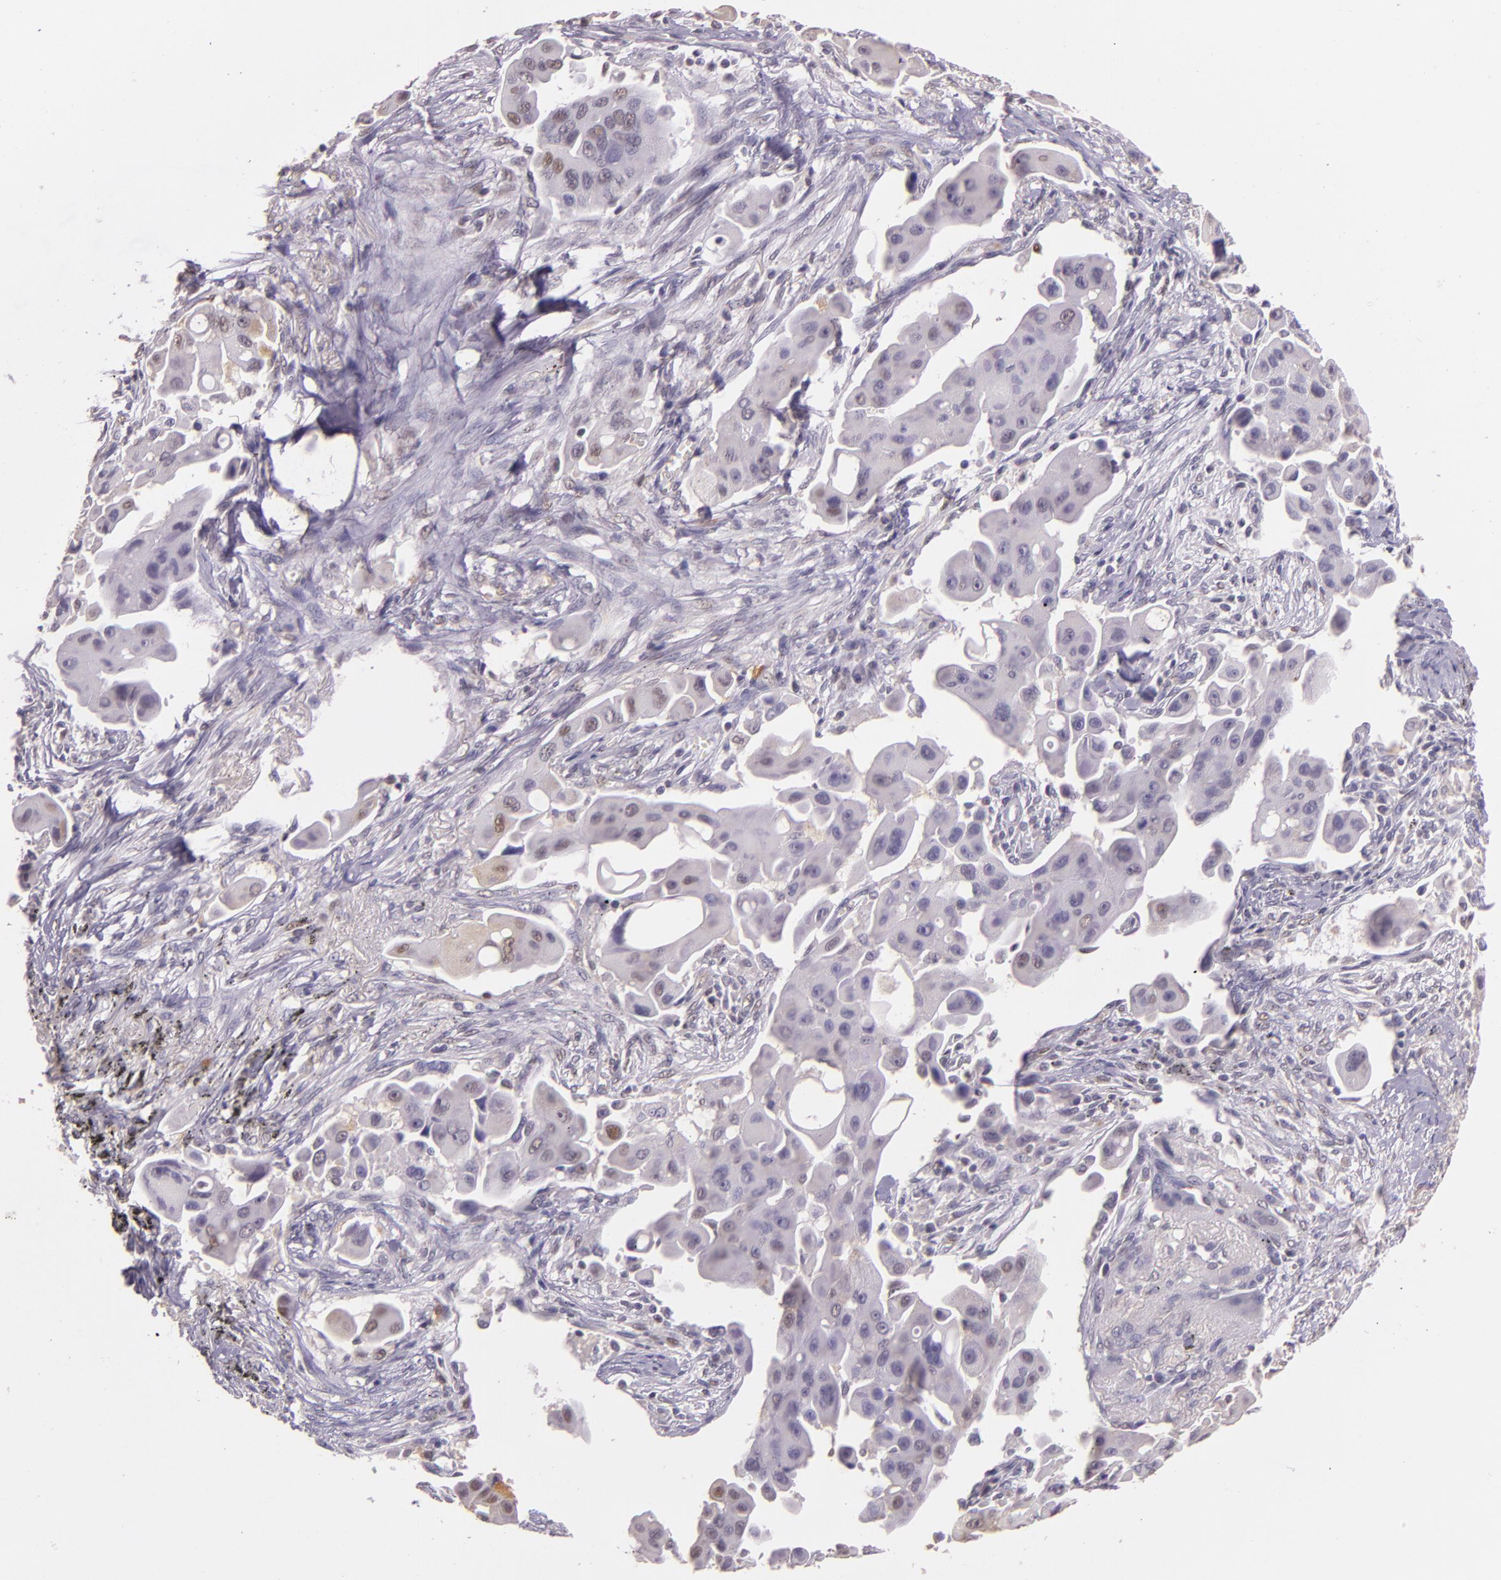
{"staining": {"intensity": "negative", "quantity": "none", "location": "none"}, "tissue": "lung cancer", "cell_type": "Tumor cells", "image_type": "cancer", "snomed": [{"axis": "morphology", "description": "Adenocarcinoma, NOS"}, {"axis": "topography", "description": "Lung"}], "caption": "The histopathology image exhibits no significant positivity in tumor cells of lung adenocarcinoma.", "gene": "HSPA8", "patient": {"sex": "male", "age": 68}}